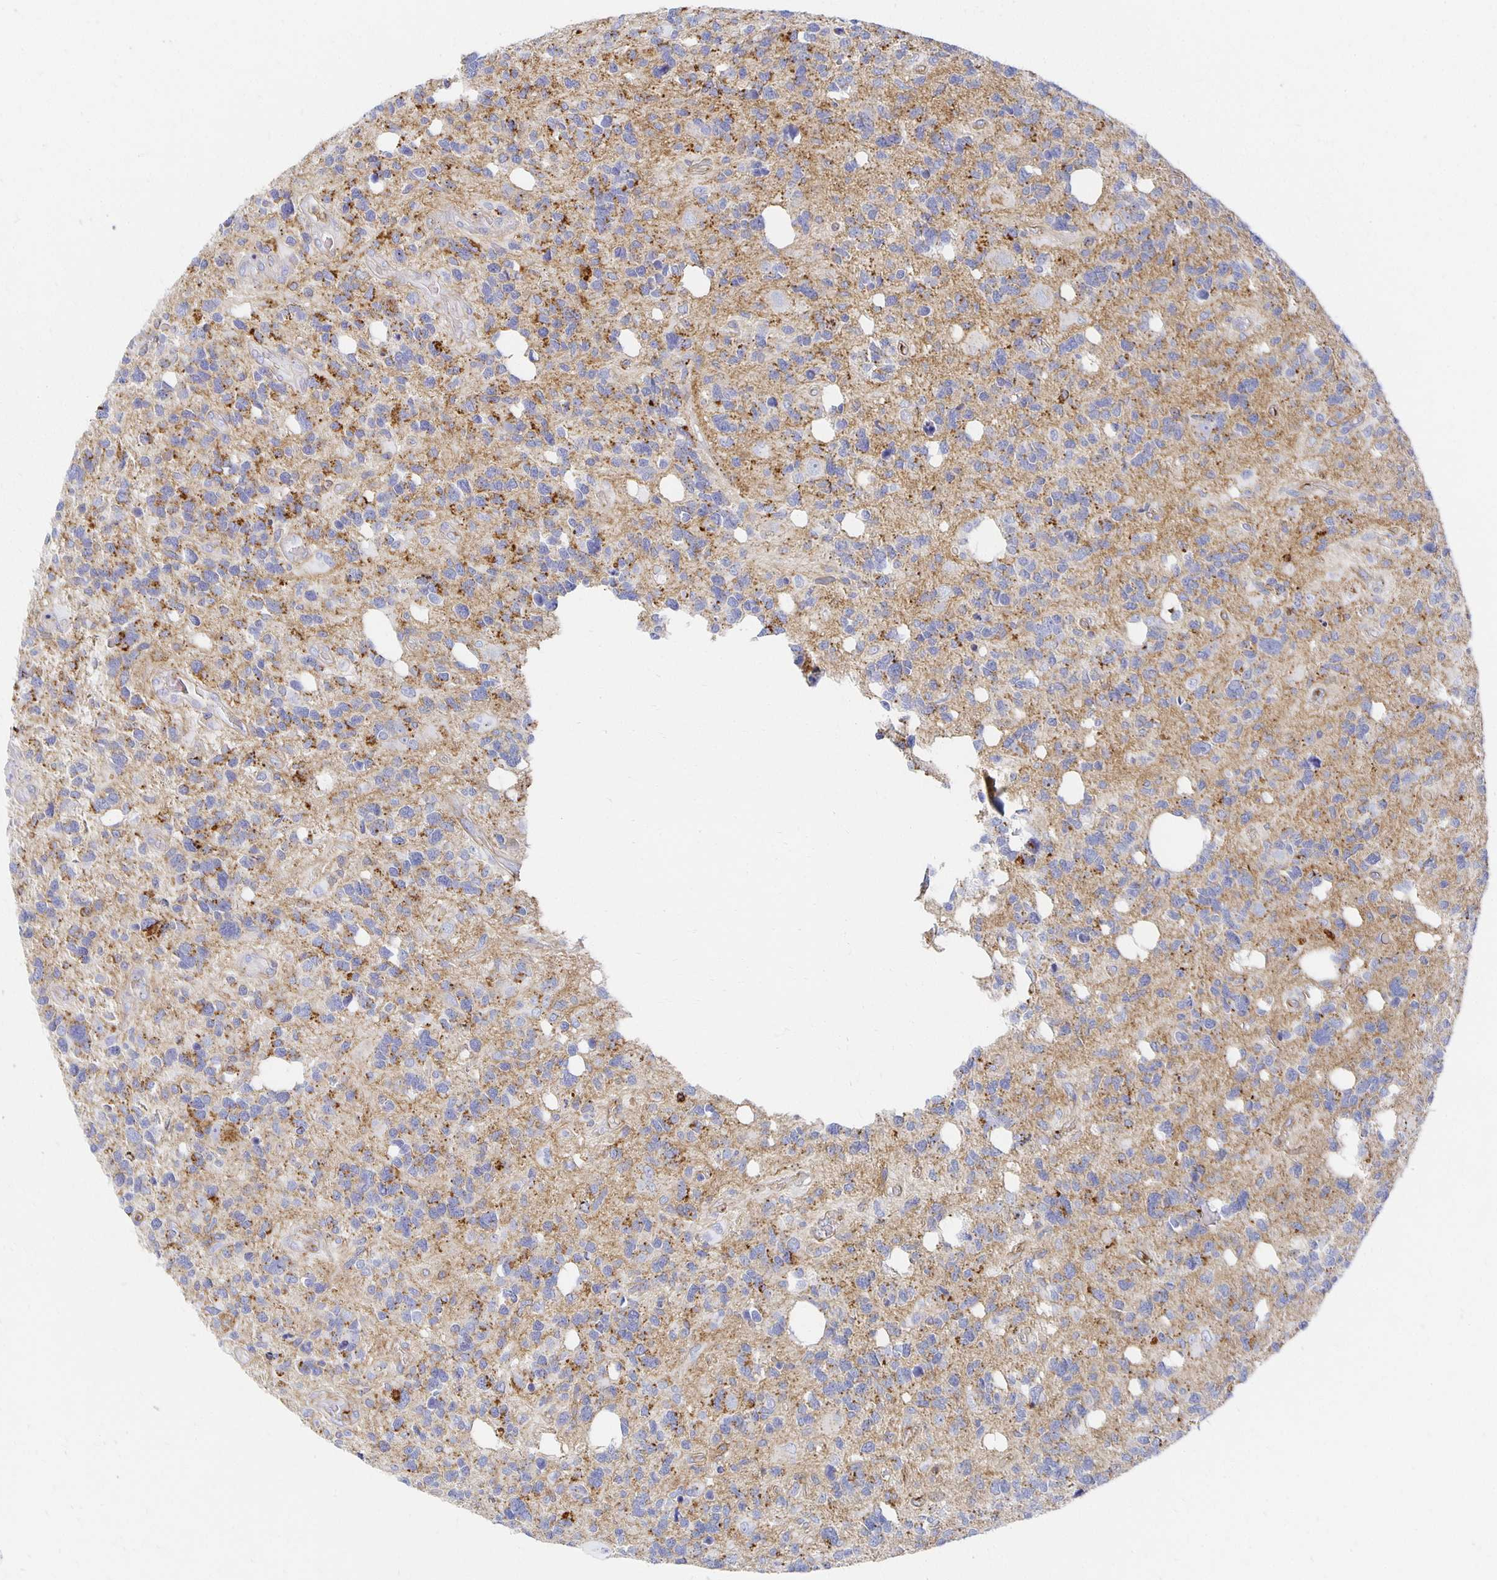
{"staining": {"intensity": "moderate", "quantity": "<25%", "location": "cytoplasmic/membranous"}, "tissue": "glioma", "cell_type": "Tumor cells", "image_type": "cancer", "snomed": [{"axis": "morphology", "description": "Glioma, malignant, High grade"}, {"axis": "topography", "description": "Brain"}], "caption": "Malignant glioma (high-grade) stained with DAB (3,3'-diaminobenzidine) immunohistochemistry (IHC) exhibits low levels of moderate cytoplasmic/membranous staining in approximately <25% of tumor cells.", "gene": "TAAR1", "patient": {"sex": "male", "age": 49}}